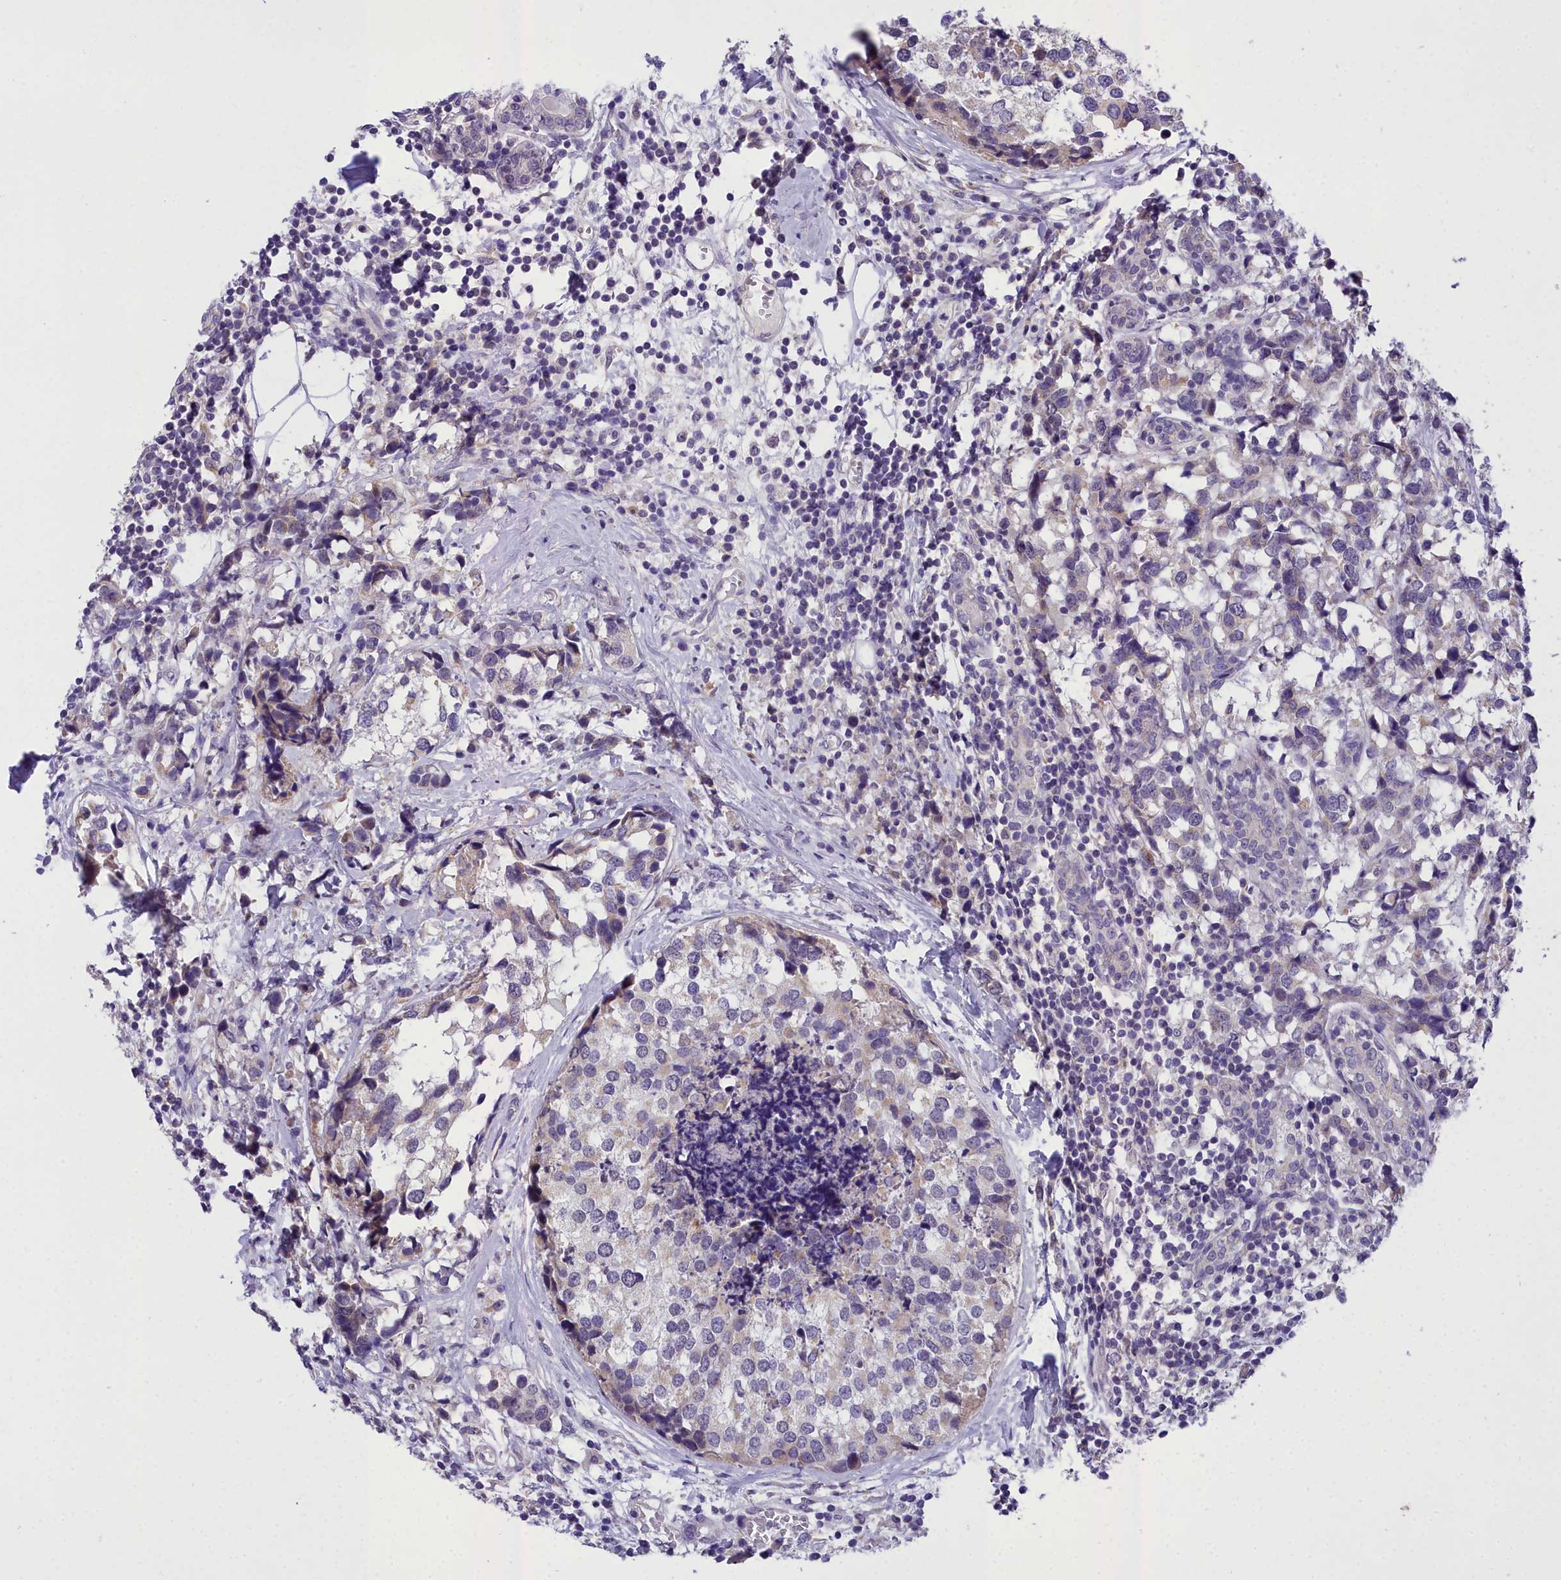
{"staining": {"intensity": "negative", "quantity": "none", "location": "none"}, "tissue": "breast cancer", "cell_type": "Tumor cells", "image_type": "cancer", "snomed": [{"axis": "morphology", "description": "Lobular carcinoma"}, {"axis": "topography", "description": "Breast"}], "caption": "This is an IHC photomicrograph of human lobular carcinoma (breast). There is no expression in tumor cells.", "gene": "MIIP", "patient": {"sex": "female", "age": 59}}